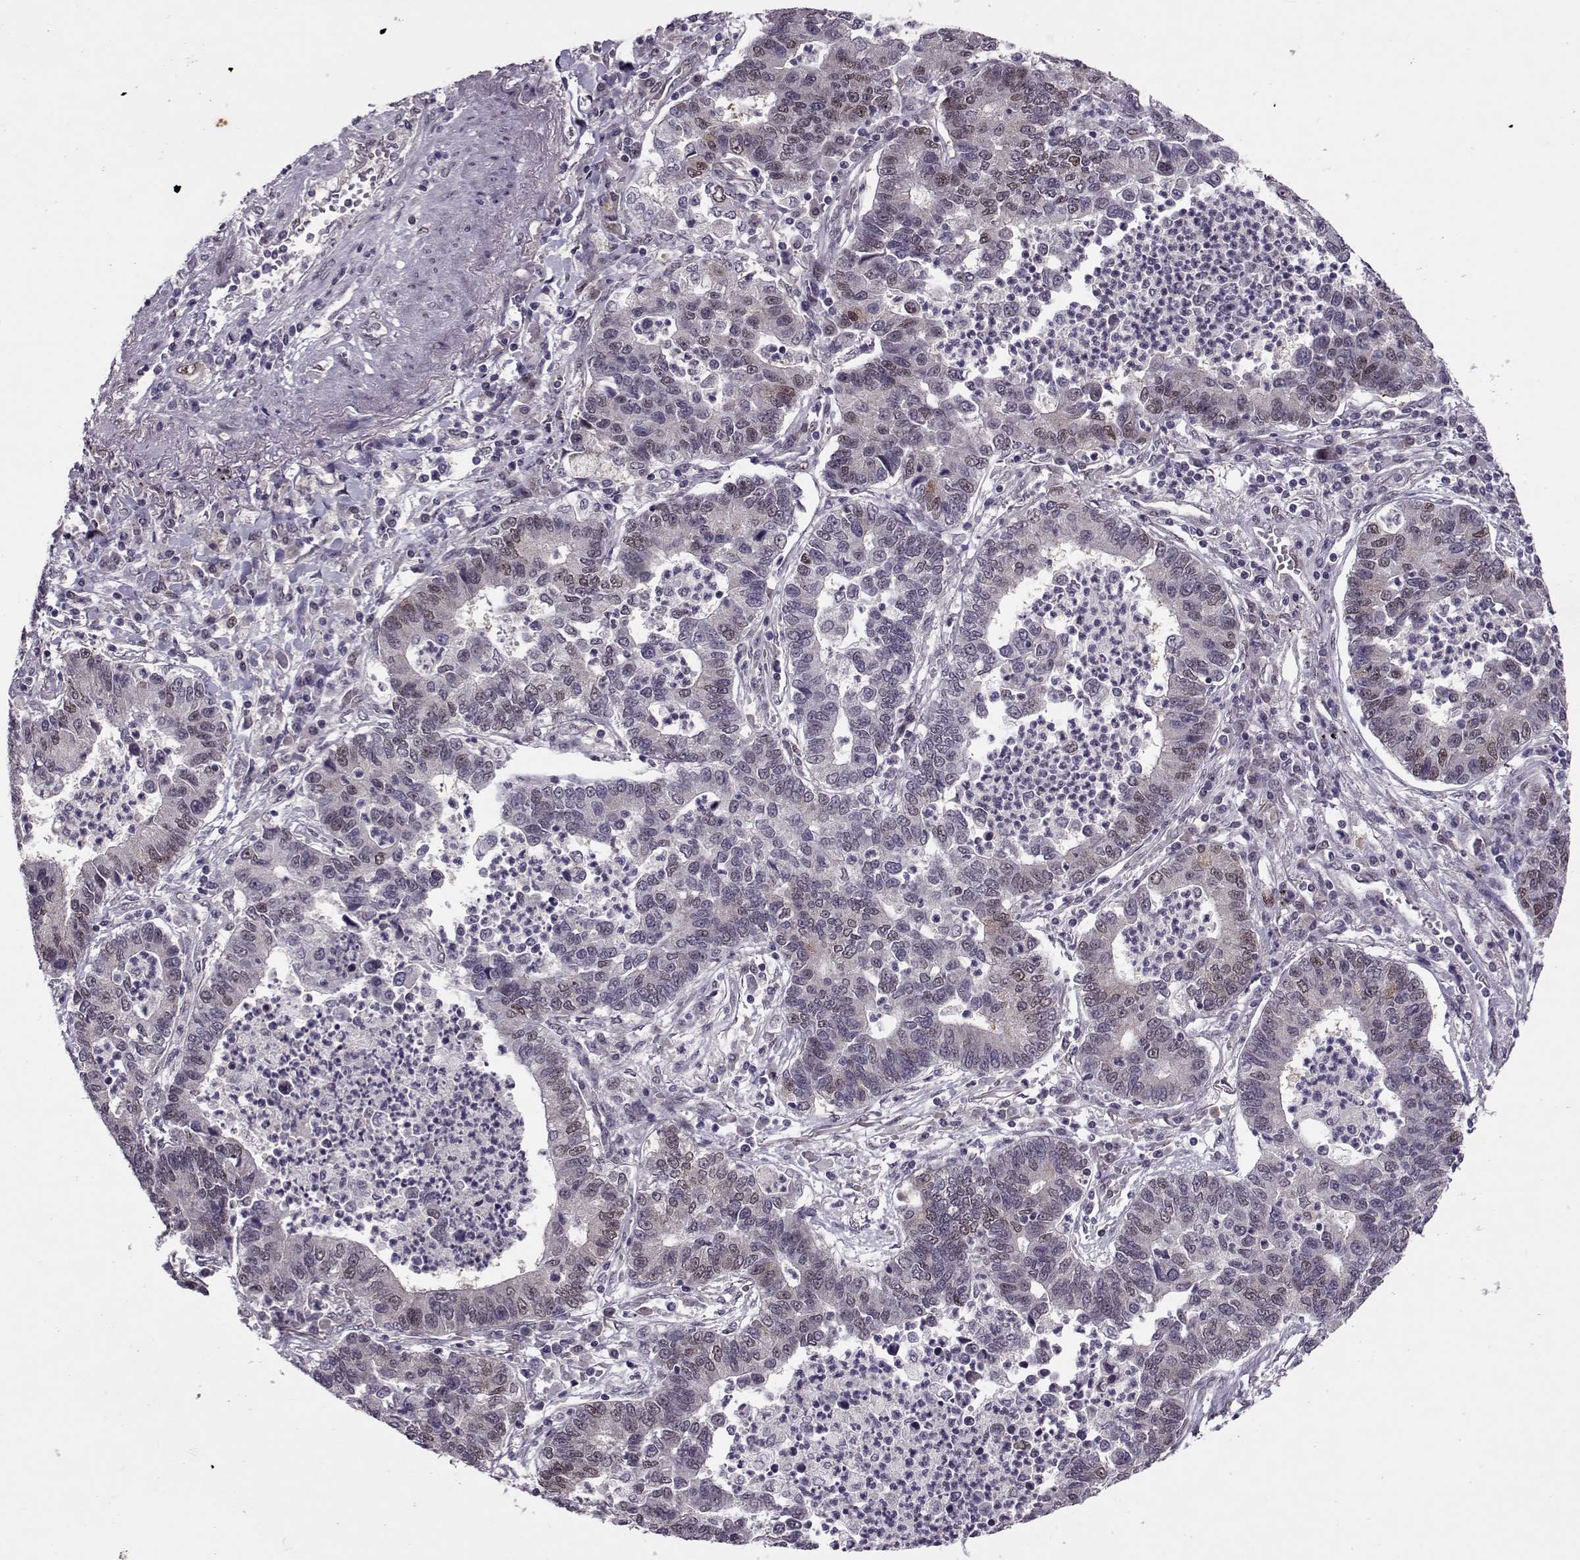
{"staining": {"intensity": "weak", "quantity": "<25%", "location": "nuclear"}, "tissue": "lung cancer", "cell_type": "Tumor cells", "image_type": "cancer", "snomed": [{"axis": "morphology", "description": "Adenocarcinoma, NOS"}, {"axis": "topography", "description": "Lung"}], "caption": "Immunohistochemical staining of lung adenocarcinoma demonstrates no significant staining in tumor cells.", "gene": "CDK4", "patient": {"sex": "female", "age": 57}}